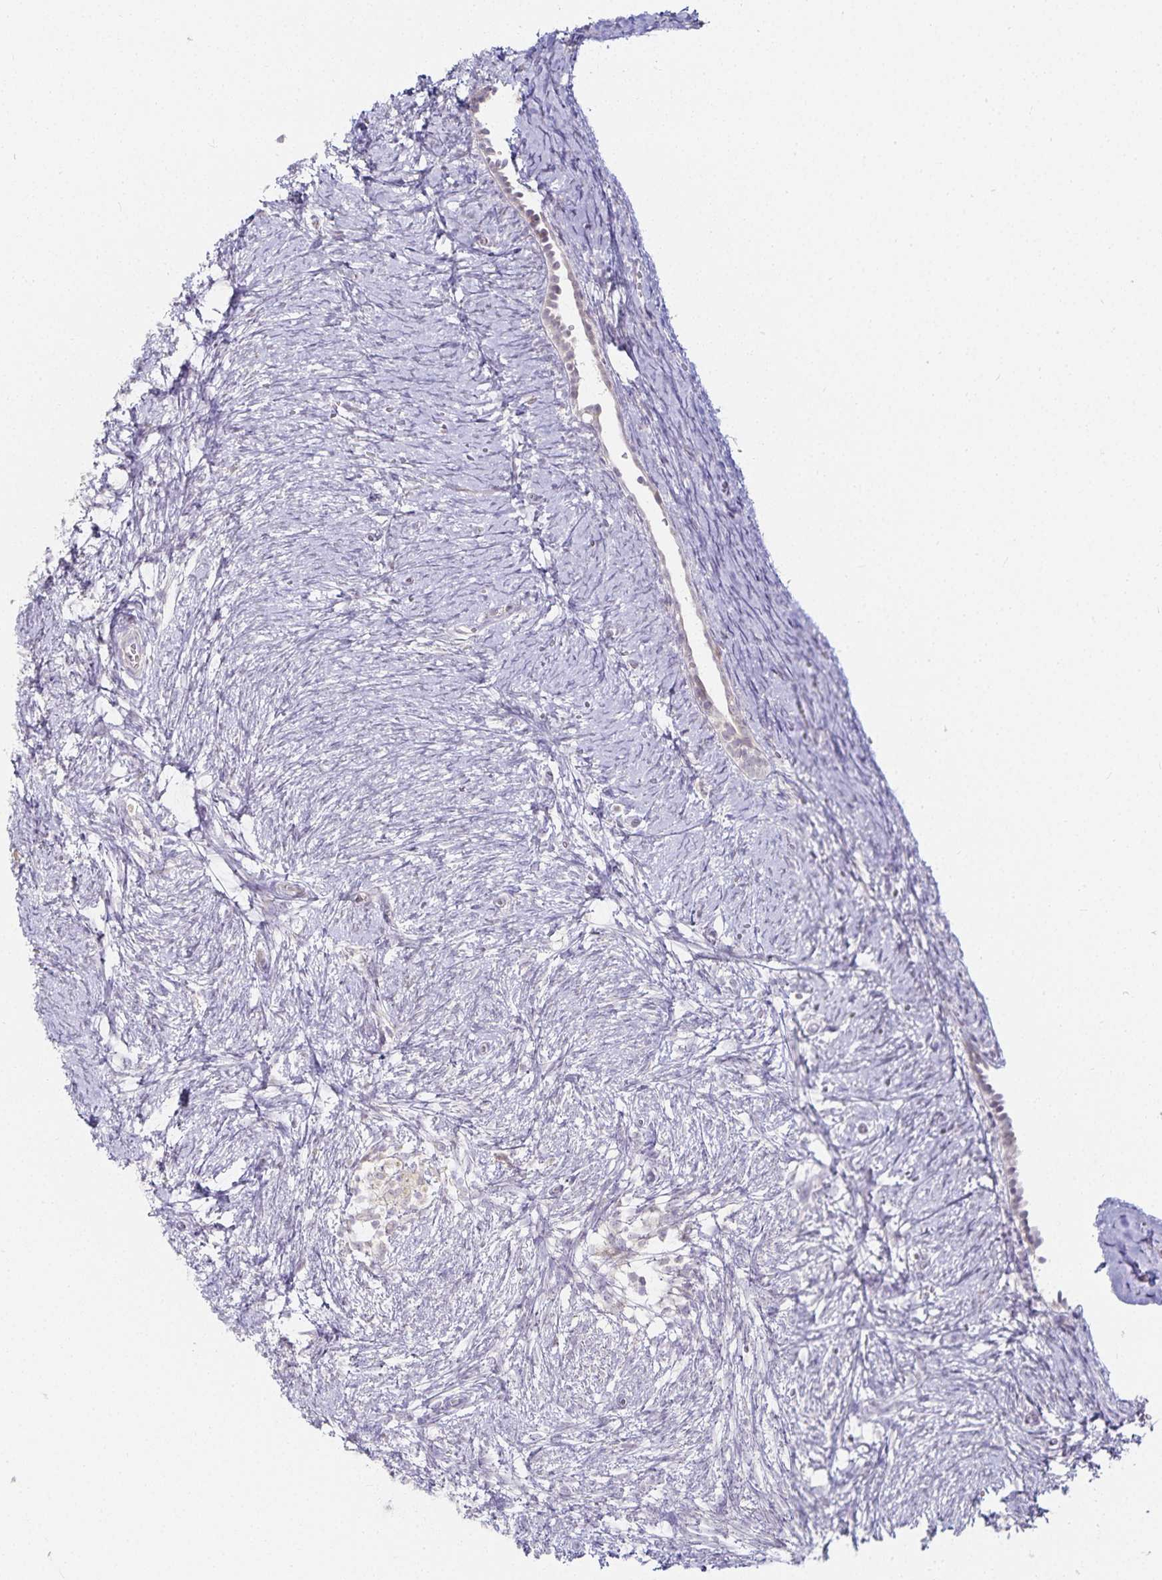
{"staining": {"intensity": "negative", "quantity": "none", "location": "none"}, "tissue": "ovary", "cell_type": "Ovarian stroma cells", "image_type": "normal", "snomed": [{"axis": "morphology", "description": "Normal tissue, NOS"}, {"axis": "topography", "description": "Ovary"}], "caption": "A high-resolution micrograph shows immunohistochemistry (IHC) staining of unremarkable ovary, which exhibits no significant positivity in ovarian stroma cells.", "gene": "GP2", "patient": {"sex": "female", "age": 41}}